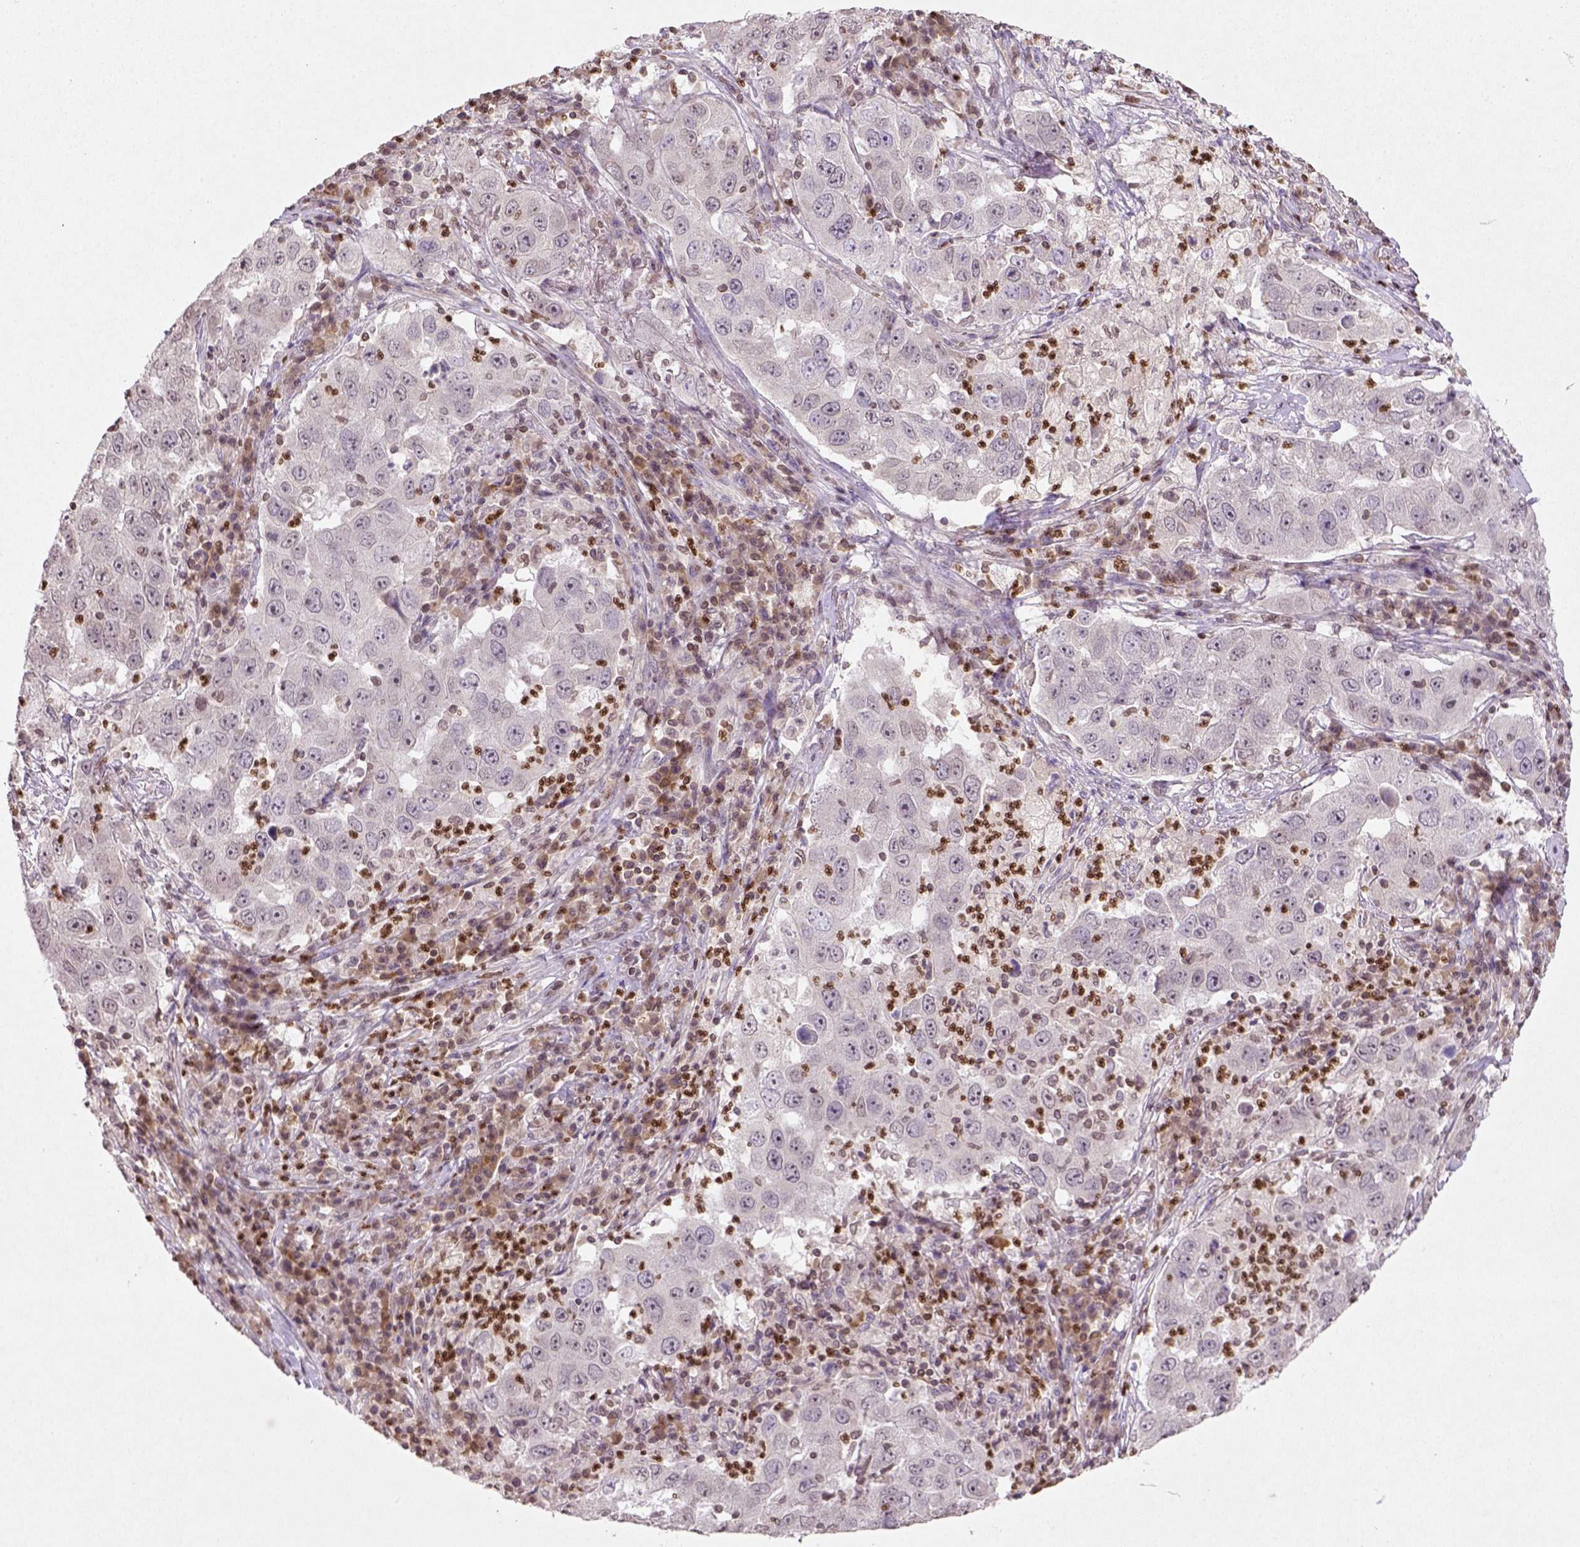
{"staining": {"intensity": "negative", "quantity": "none", "location": "none"}, "tissue": "lung cancer", "cell_type": "Tumor cells", "image_type": "cancer", "snomed": [{"axis": "morphology", "description": "Adenocarcinoma, NOS"}, {"axis": "topography", "description": "Lung"}], "caption": "Immunohistochemical staining of lung cancer (adenocarcinoma) reveals no significant positivity in tumor cells. (DAB immunohistochemistry with hematoxylin counter stain).", "gene": "NUDT3", "patient": {"sex": "male", "age": 73}}